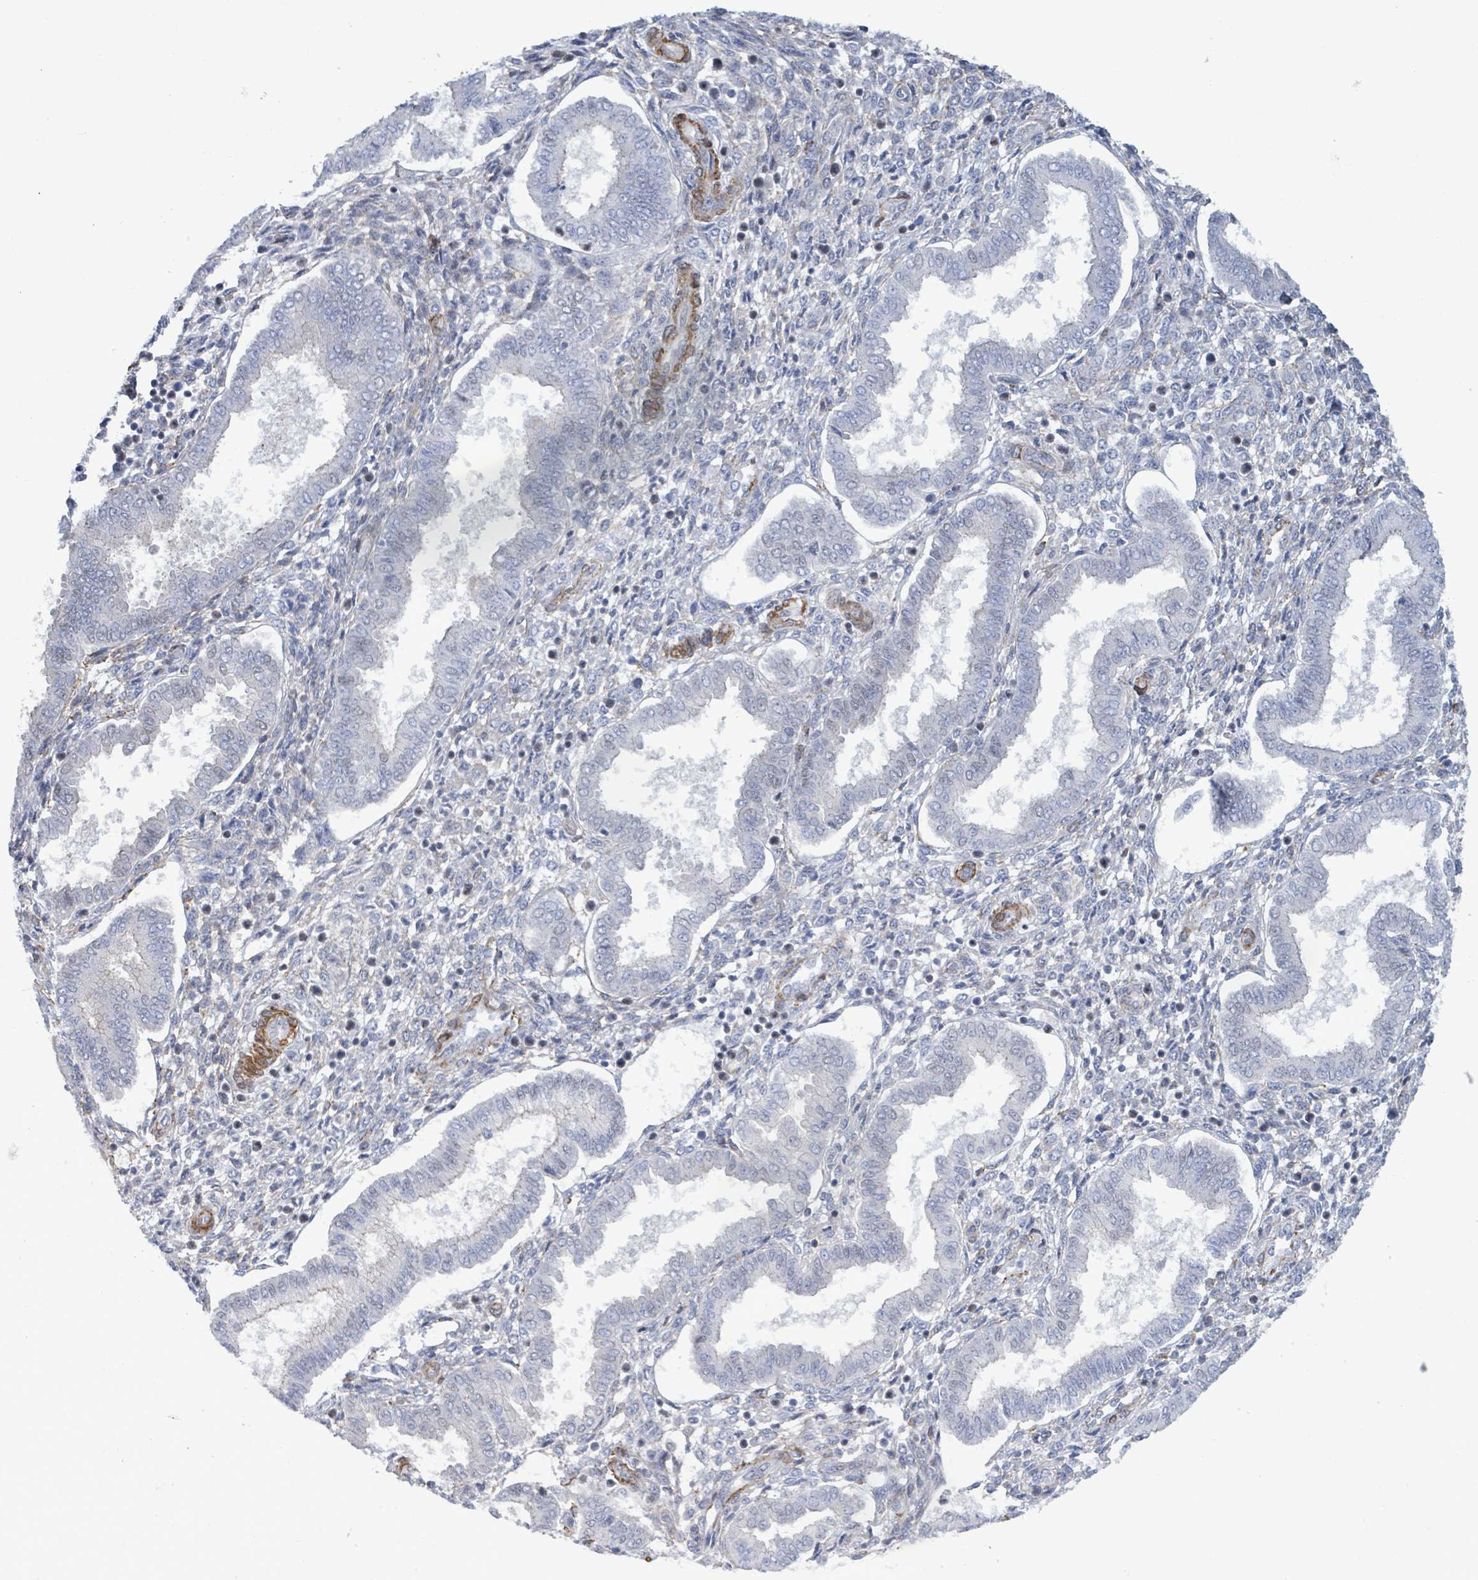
{"staining": {"intensity": "negative", "quantity": "none", "location": "none"}, "tissue": "endometrium", "cell_type": "Cells in endometrial stroma", "image_type": "normal", "snomed": [{"axis": "morphology", "description": "Normal tissue, NOS"}, {"axis": "topography", "description": "Endometrium"}], "caption": "This is an immunohistochemistry (IHC) image of benign human endometrium. There is no positivity in cells in endometrial stroma.", "gene": "DMRTC1B", "patient": {"sex": "female", "age": 24}}